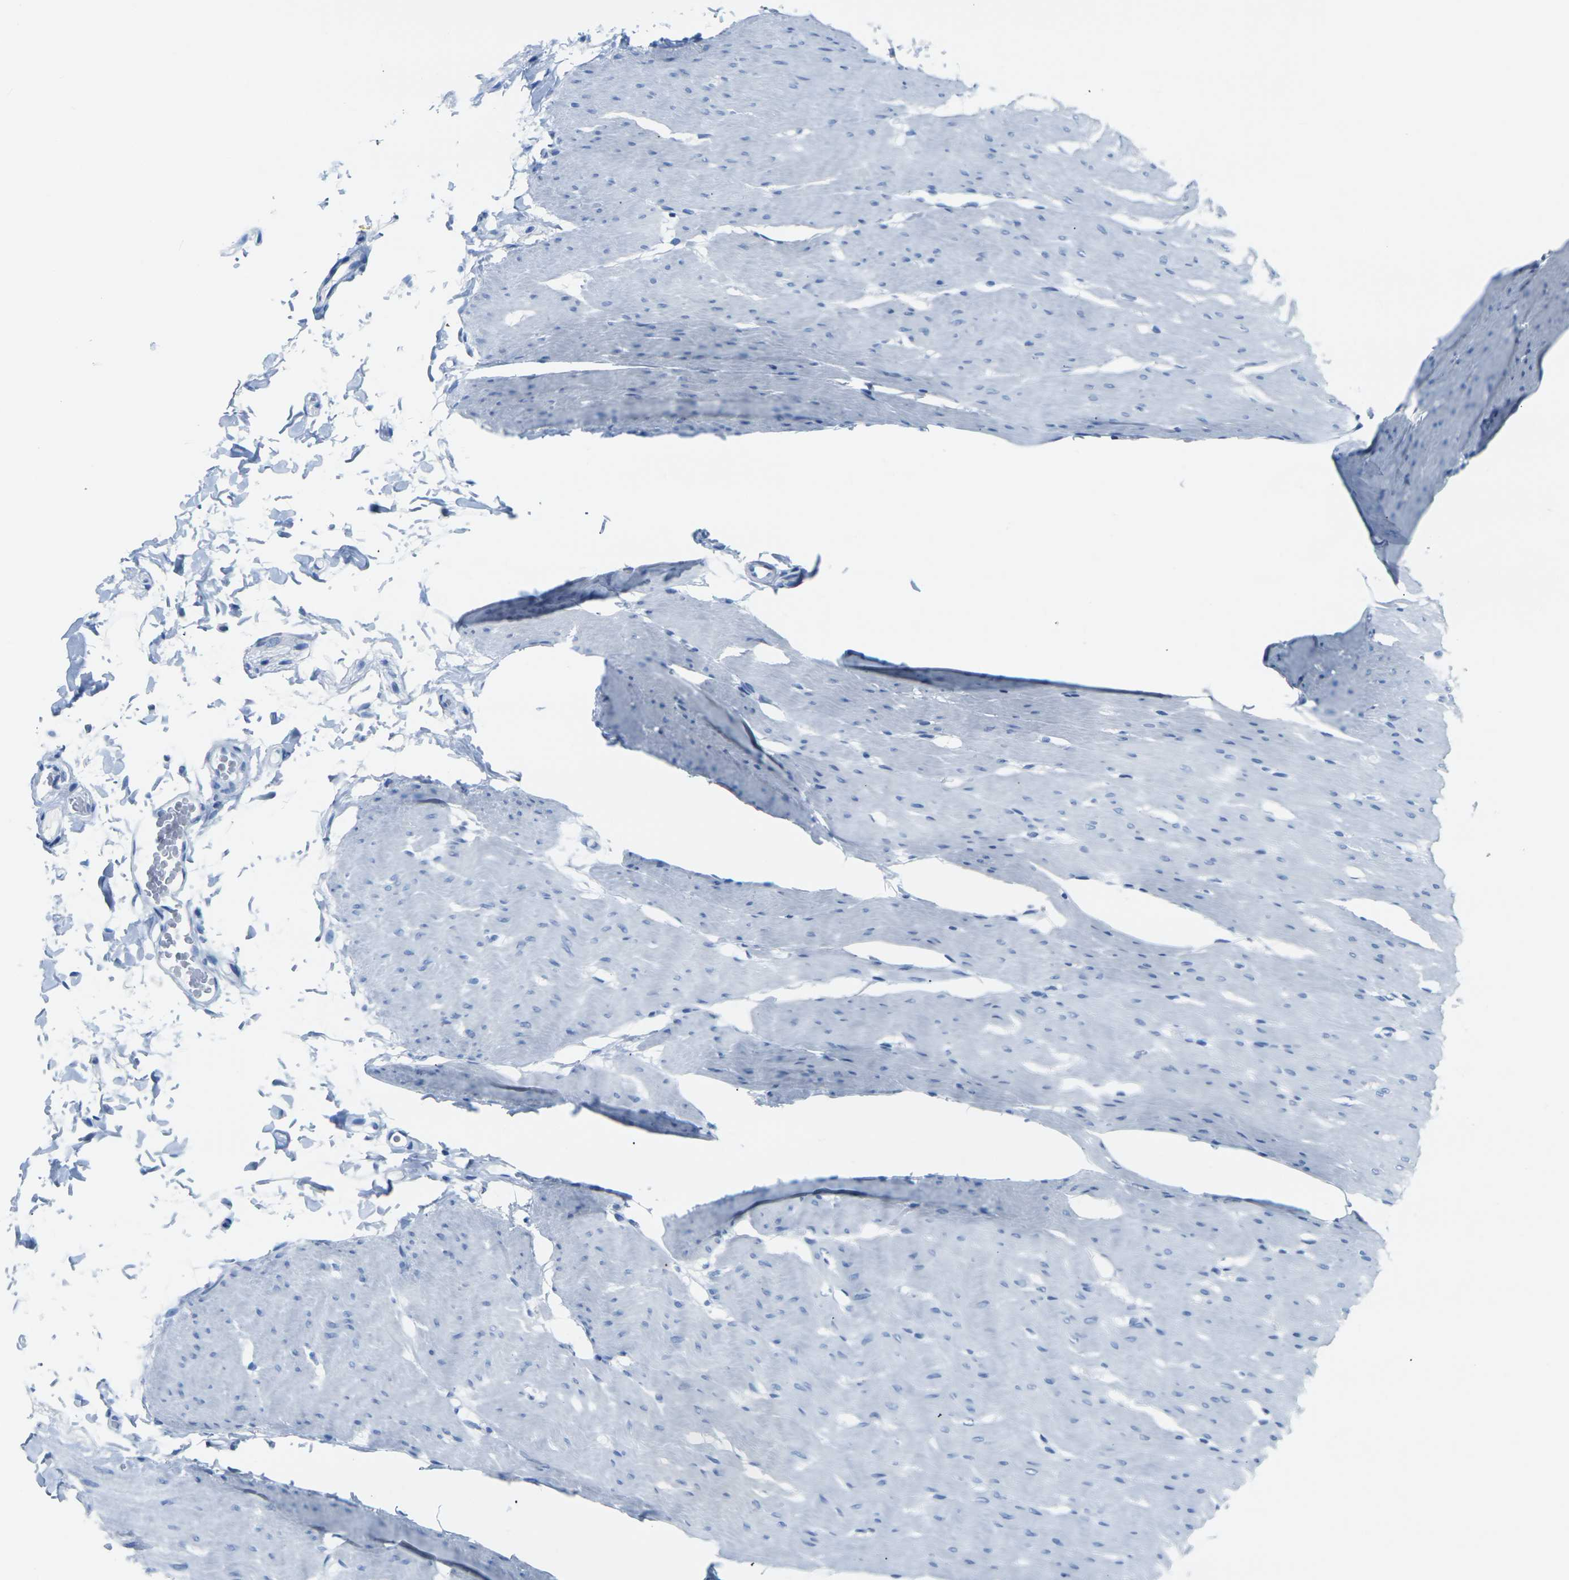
{"staining": {"intensity": "negative", "quantity": "none", "location": "none"}, "tissue": "smooth muscle", "cell_type": "Smooth muscle cells", "image_type": "normal", "snomed": [{"axis": "morphology", "description": "Normal tissue, NOS"}, {"axis": "topography", "description": "Smooth muscle"}, {"axis": "topography", "description": "Colon"}], "caption": "IHC image of benign smooth muscle stained for a protein (brown), which exhibits no expression in smooth muscle cells.", "gene": "CLDN7", "patient": {"sex": "male", "age": 67}}